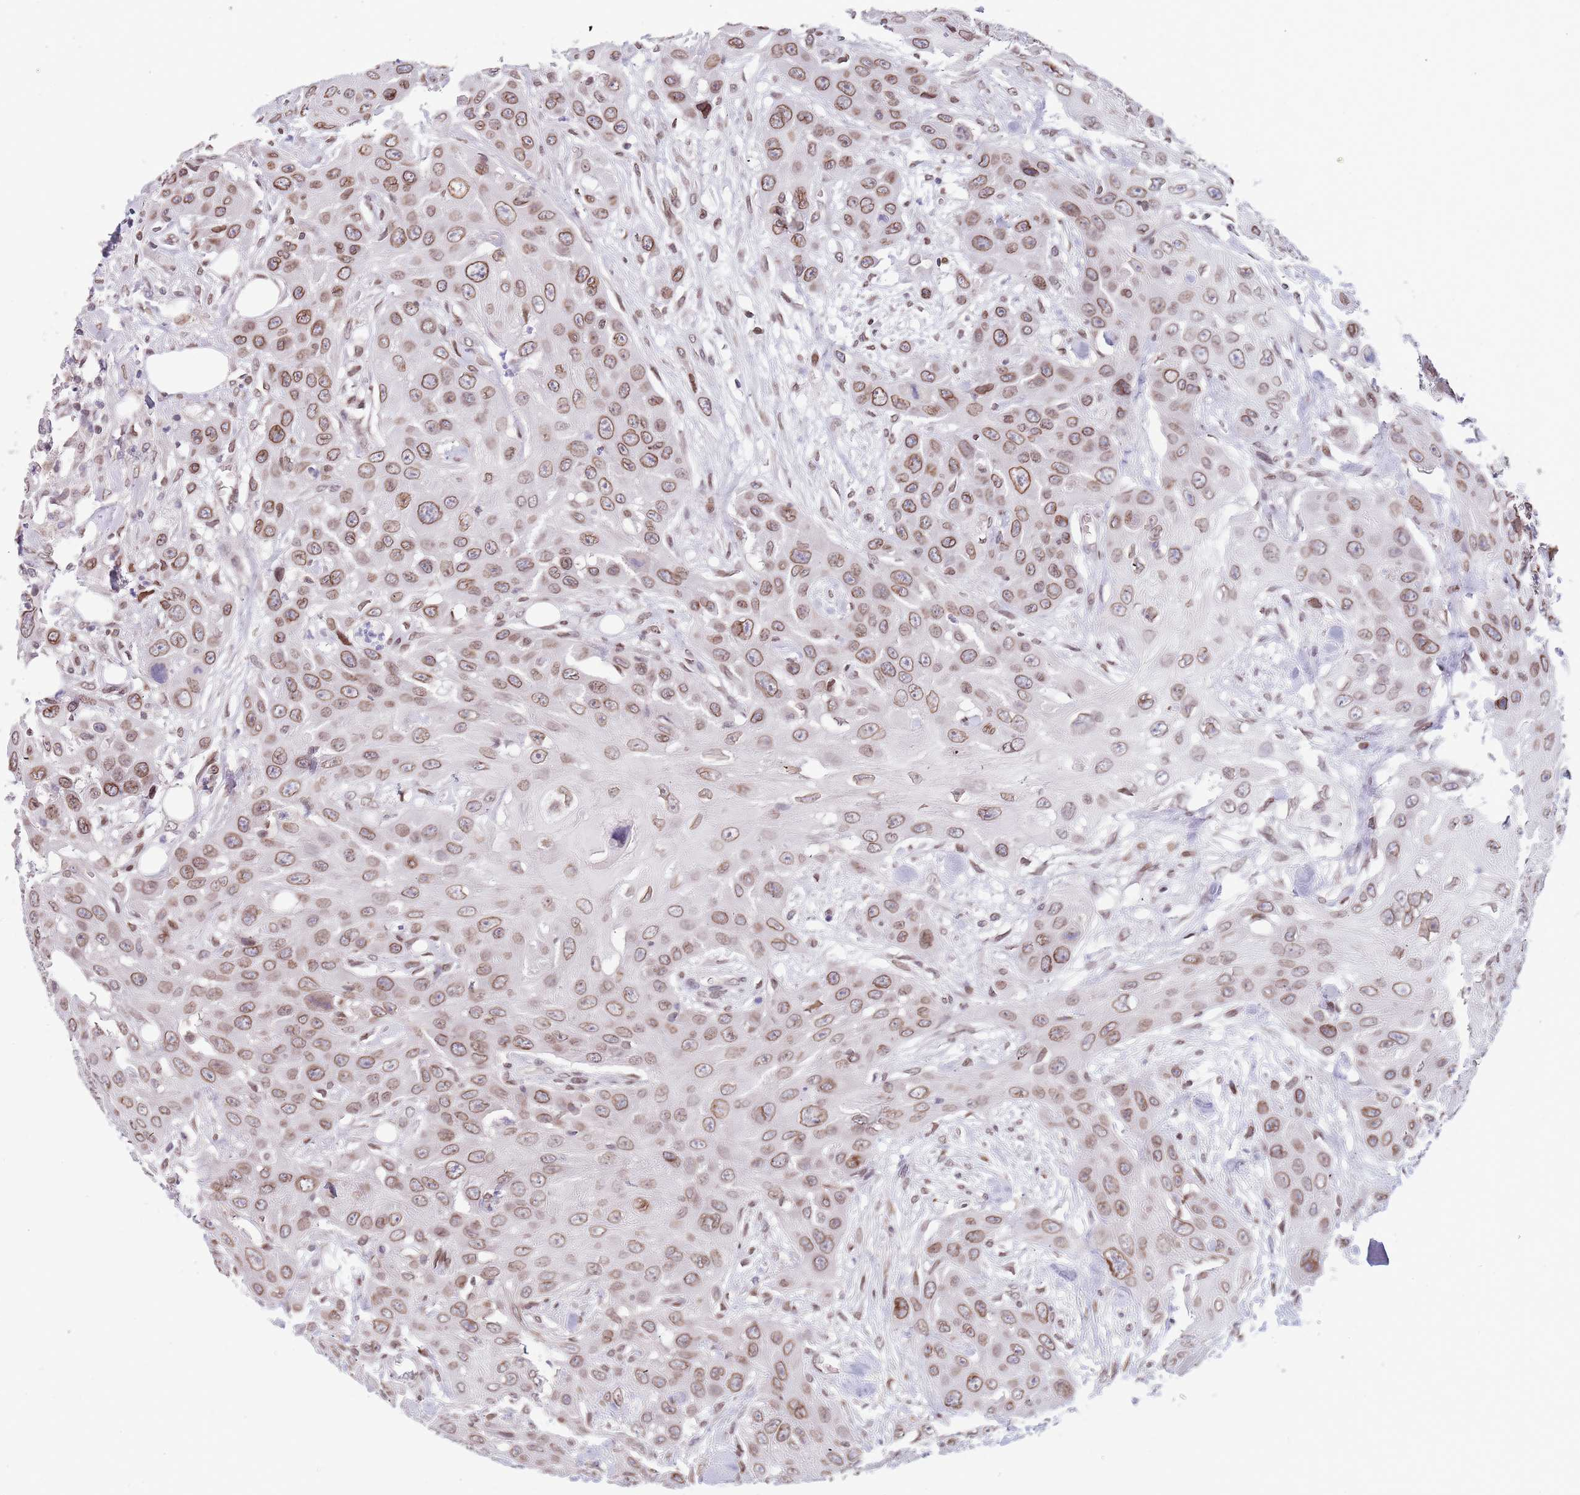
{"staining": {"intensity": "moderate", "quantity": ">75%", "location": "cytoplasmic/membranous,nuclear"}, "tissue": "head and neck cancer", "cell_type": "Tumor cells", "image_type": "cancer", "snomed": [{"axis": "morphology", "description": "Squamous cell carcinoma, NOS"}, {"axis": "topography", "description": "Head-Neck"}], "caption": "Protein expression analysis of head and neck cancer (squamous cell carcinoma) exhibits moderate cytoplasmic/membranous and nuclear positivity in approximately >75% of tumor cells.", "gene": "KLHDC2", "patient": {"sex": "male", "age": 81}}